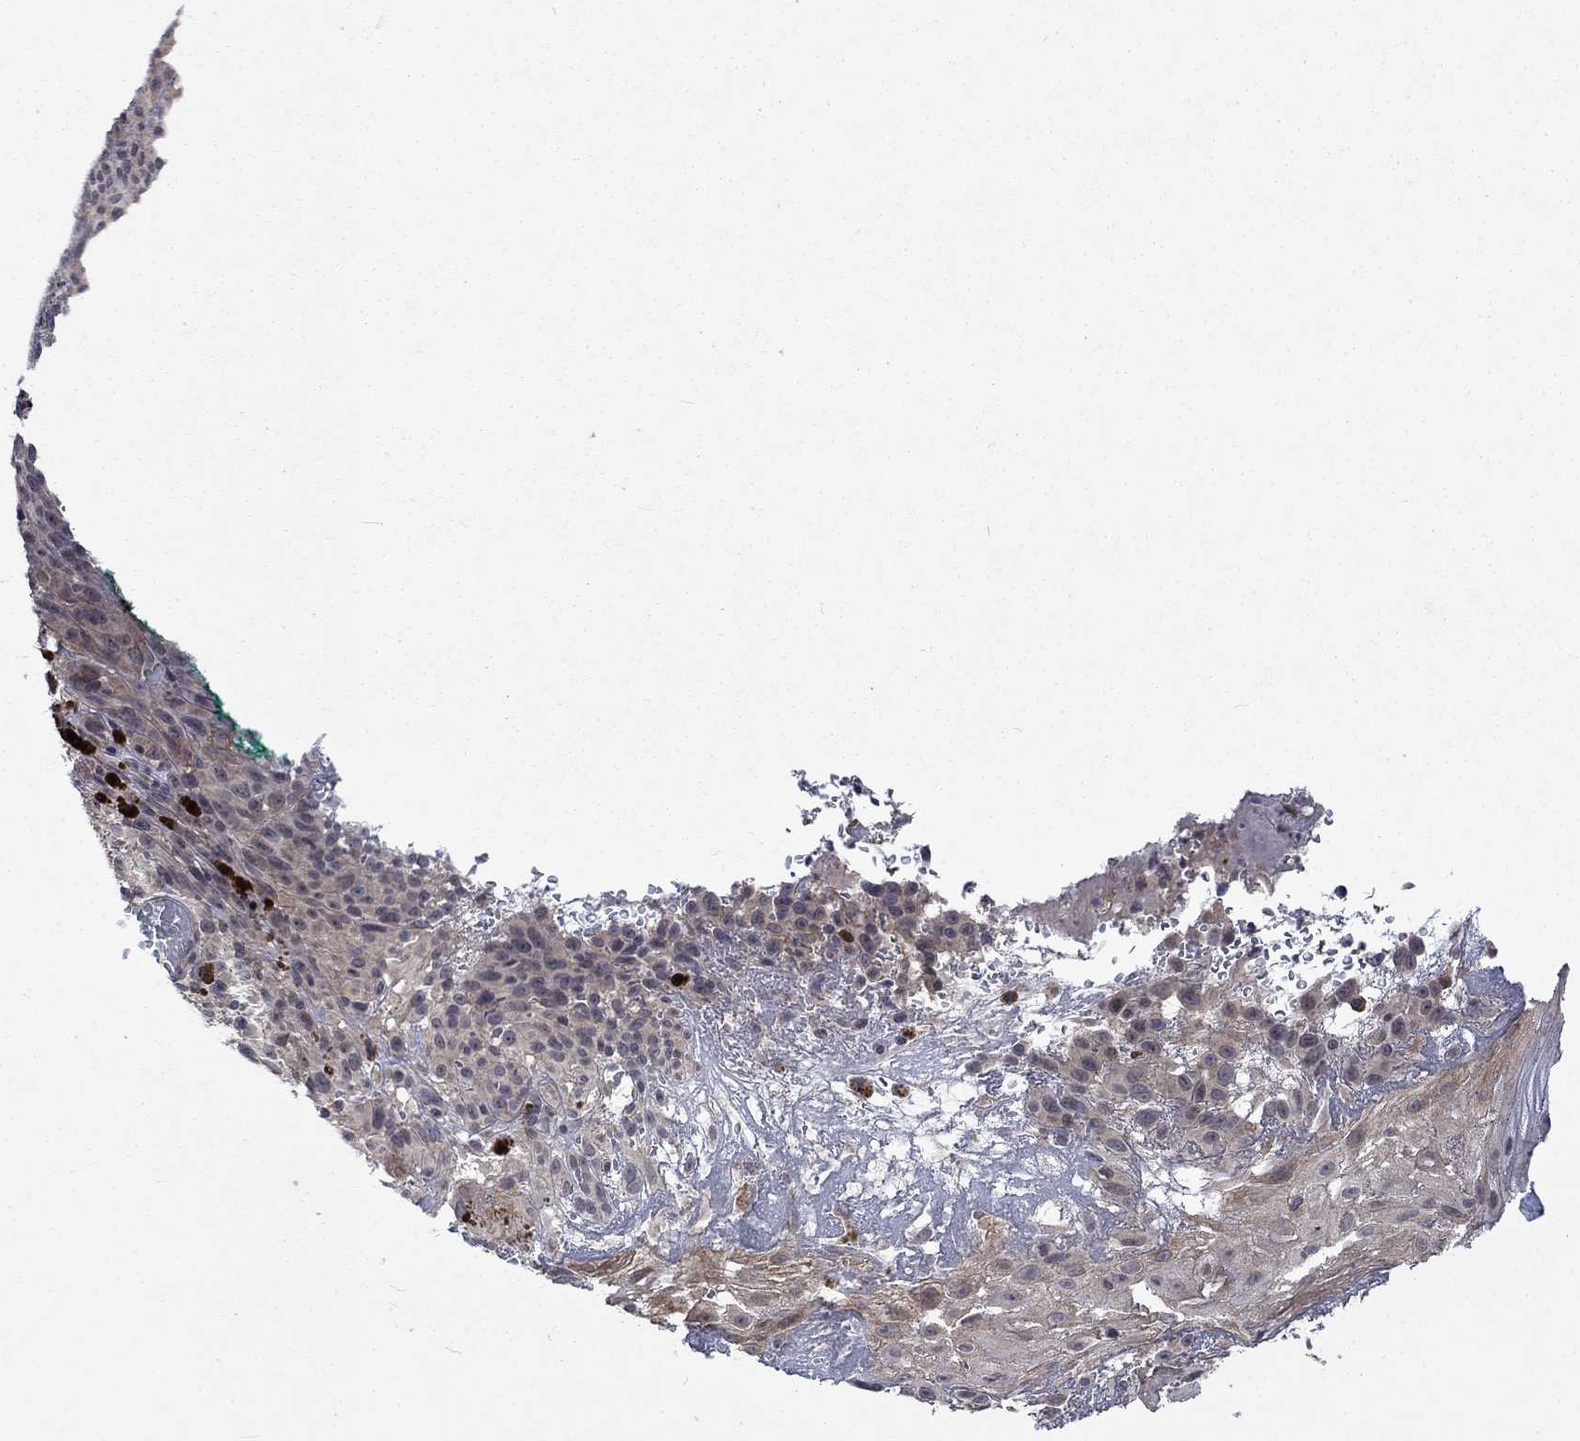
{"staining": {"intensity": "negative", "quantity": "none", "location": "none"}, "tissue": "melanoma", "cell_type": "Tumor cells", "image_type": "cancer", "snomed": [{"axis": "morphology", "description": "Malignant melanoma, NOS"}, {"axis": "topography", "description": "Skin"}], "caption": "Tumor cells show no significant protein expression in melanoma.", "gene": "PPP1R9A", "patient": {"sex": "male", "age": 83}}